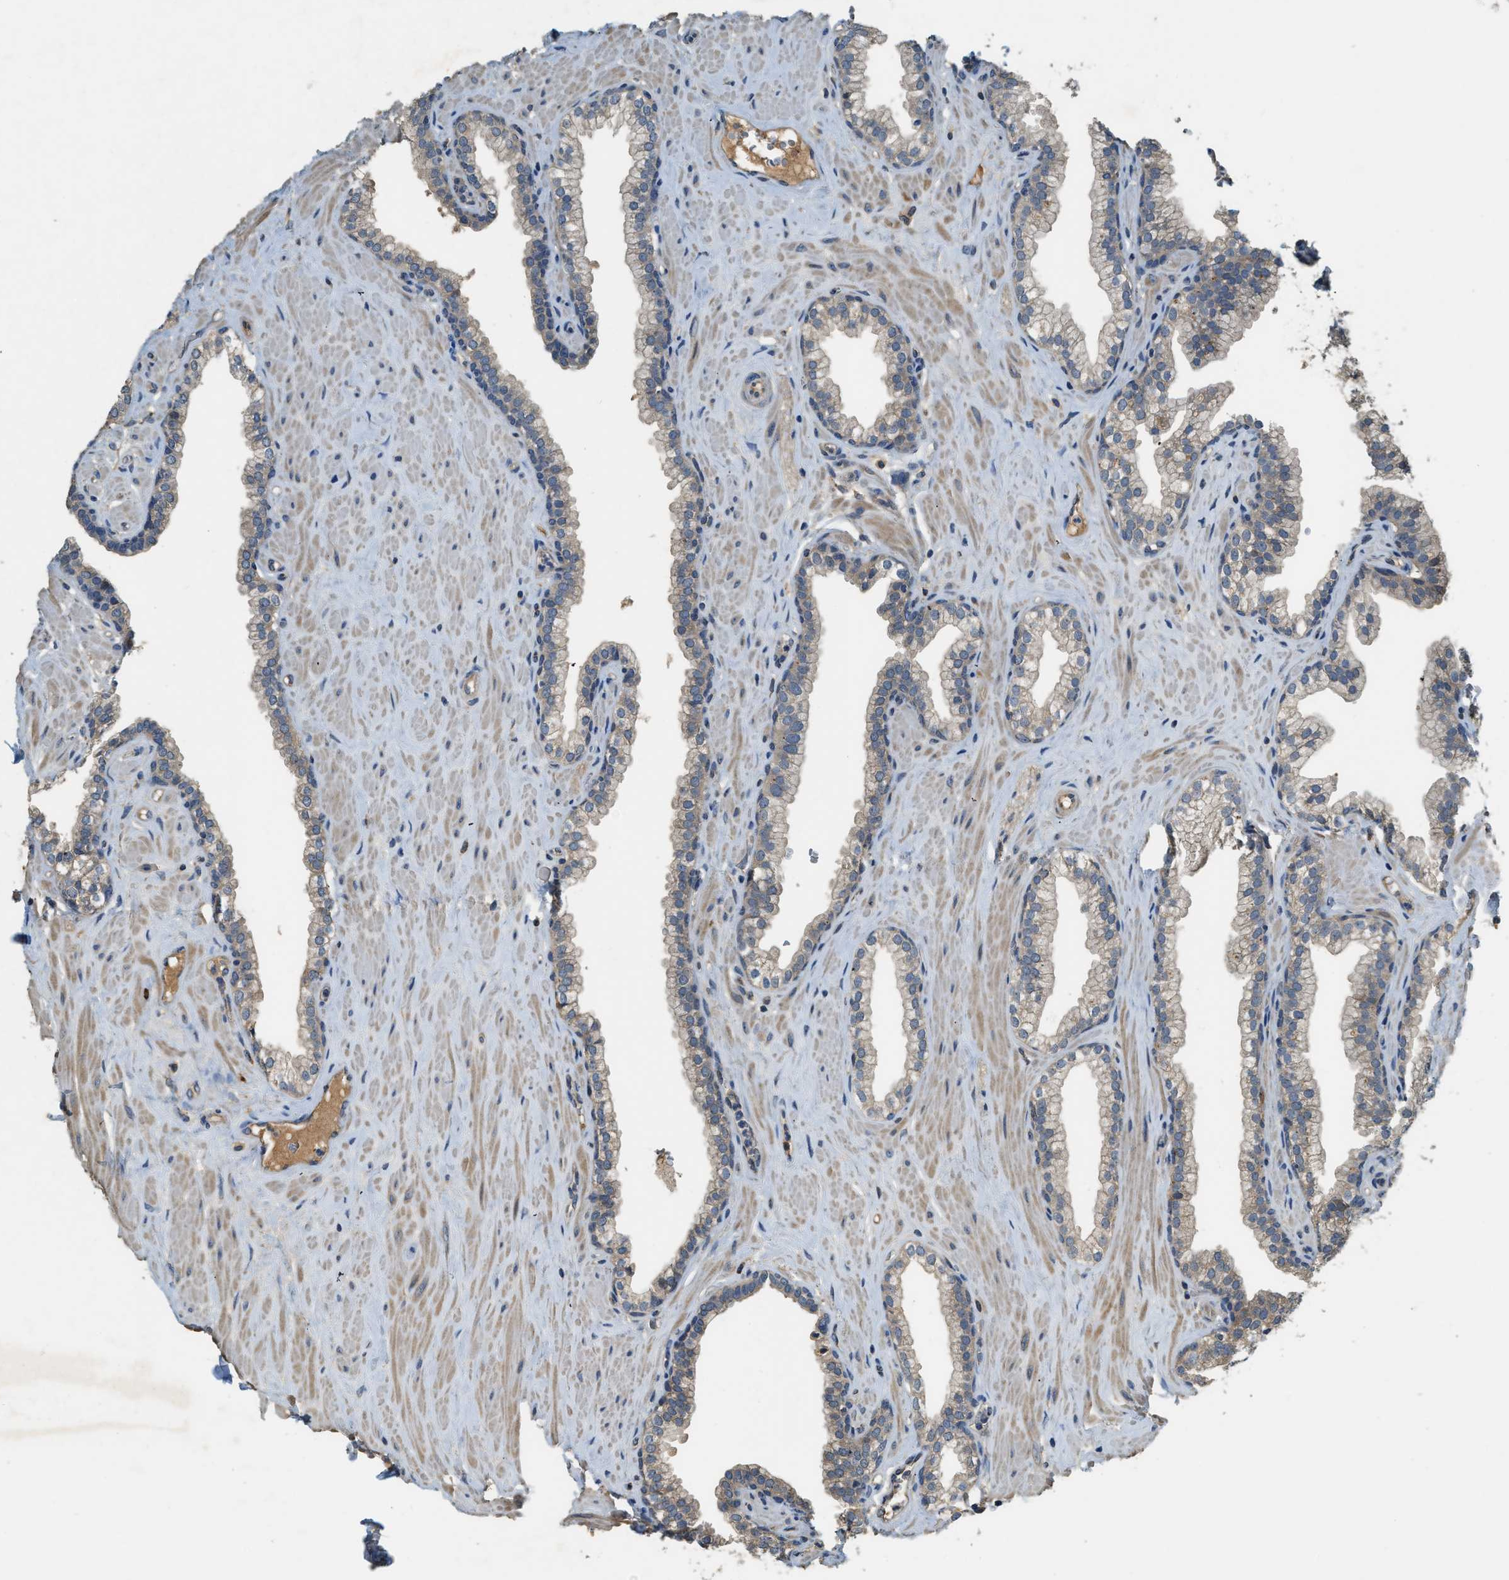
{"staining": {"intensity": "weak", "quantity": ">75%", "location": "cytoplasmic/membranous"}, "tissue": "prostate", "cell_type": "Glandular cells", "image_type": "normal", "snomed": [{"axis": "morphology", "description": "Normal tissue, NOS"}, {"axis": "morphology", "description": "Urothelial carcinoma, Low grade"}, {"axis": "topography", "description": "Urinary bladder"}, {"axis": "topography", "description": "Prostate"}], "caption": "The photomicrograph displays a brown stain indicating the presence of a protein in the cytoplasmic/membranous of glandular cells in prostate. The staining was performed using DAB, with brown indicating positive protein expression. Nuclei are stained blue with hematoxylin.", "gene": "CFLAR", "patient": {"sex": "male", "age": 60}}